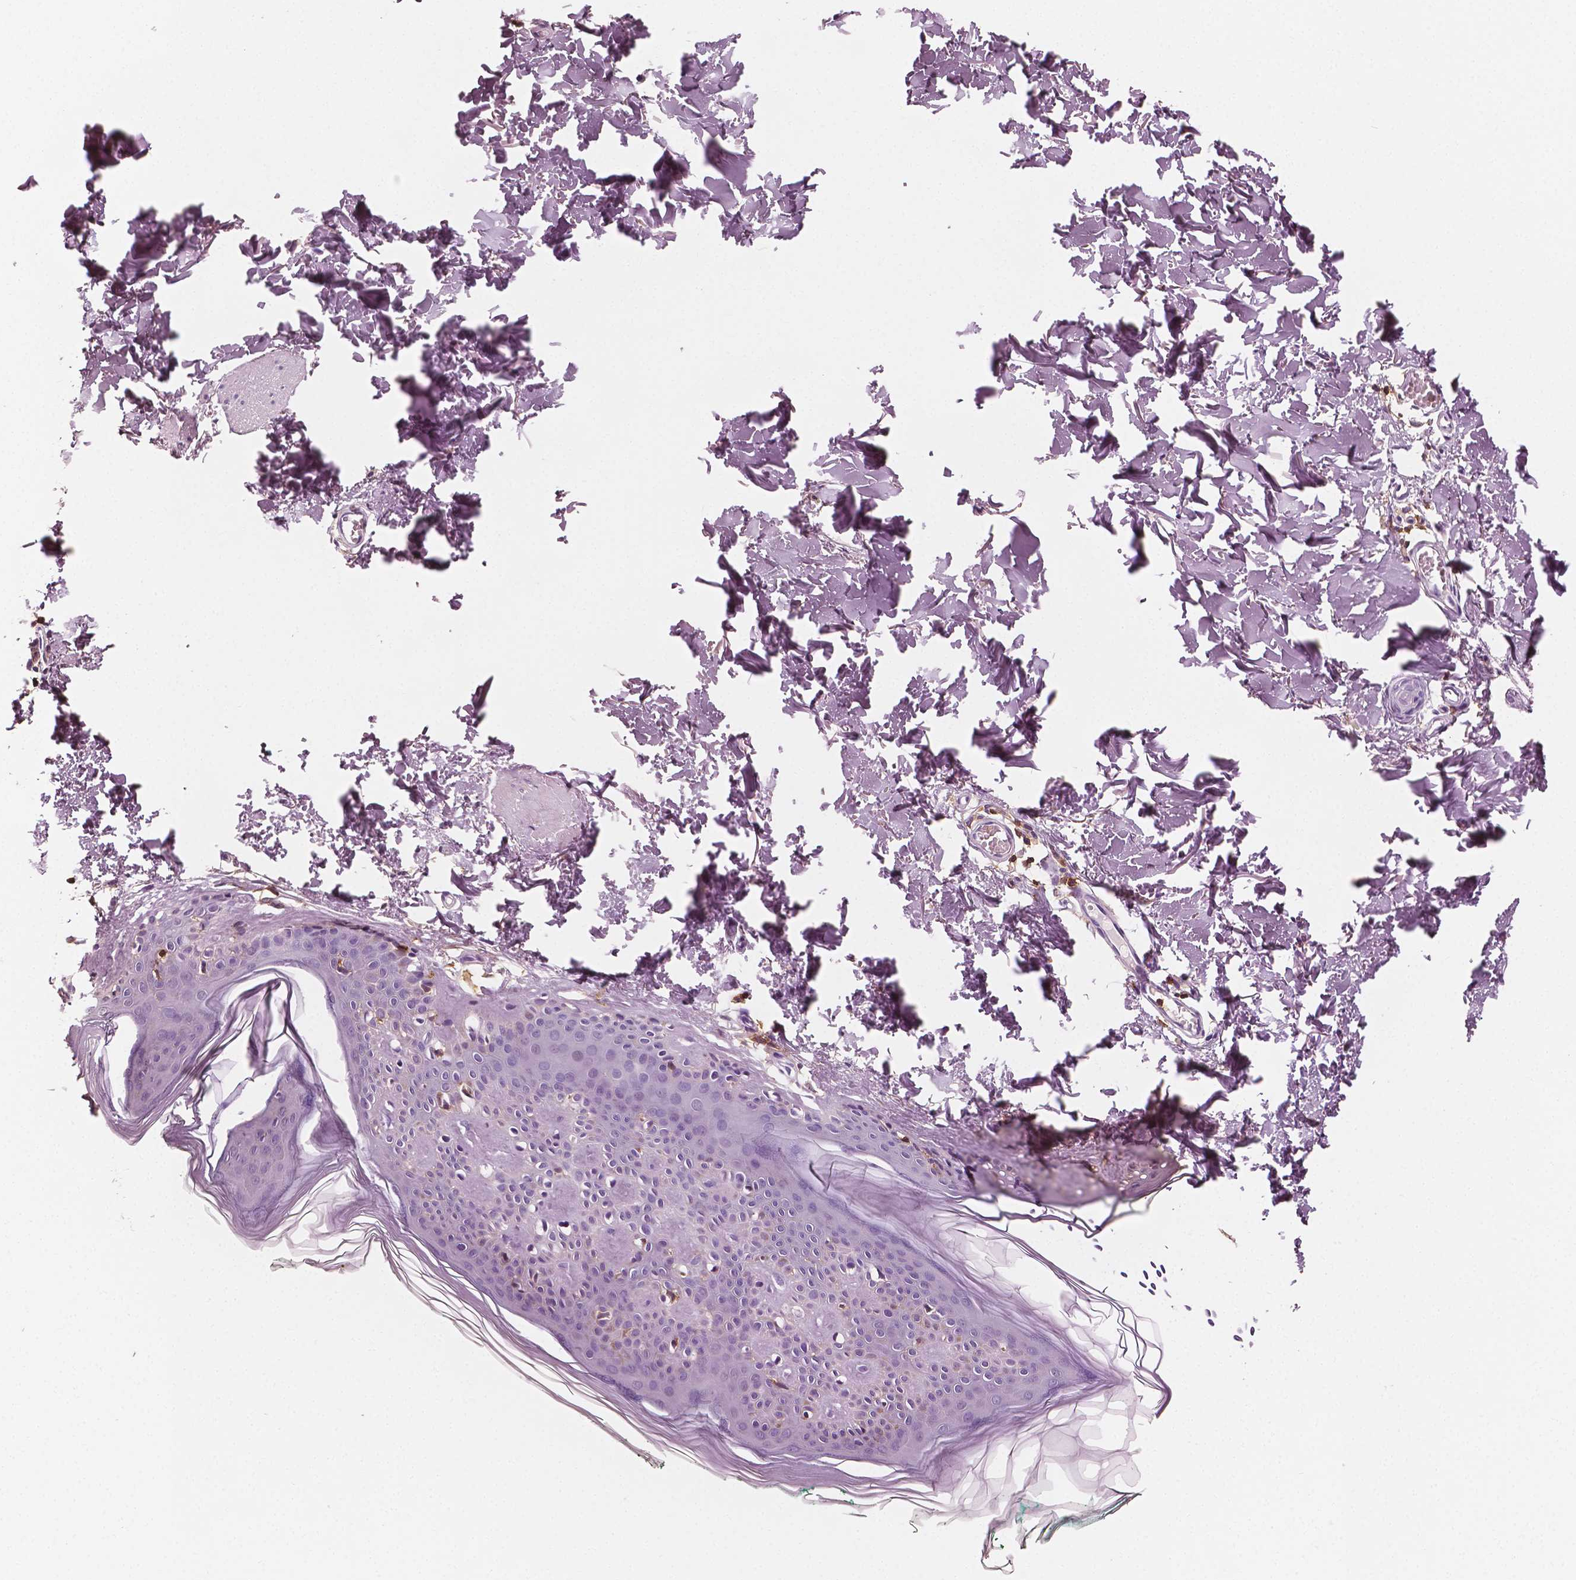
{"staining": {"intensity": "negative", "quantity": "none", "location": "none"}, "tissue": "skin", "cell_type": "Fibroblasts", "image_type": "normal", "snomed": [{"axis": "morphology", "description": "Normal tissue, NOS"}, {"axis": "topography", "description": "Skin"}, {"axis": "topography", "description": "Peripheral nerve tissue"}], "caption": "A high-resolution image shows IHC staining of normal skin, which shows no significant expression in fibroblasts. (Stains: DAB (3,3'-diaminobenzidine) IHC with hematoxylin counter stain, Microscopy: brightfield microscopy at high magnification).", "gene": "PTPRC", "patient": {"sex": "female", "age": 45}}